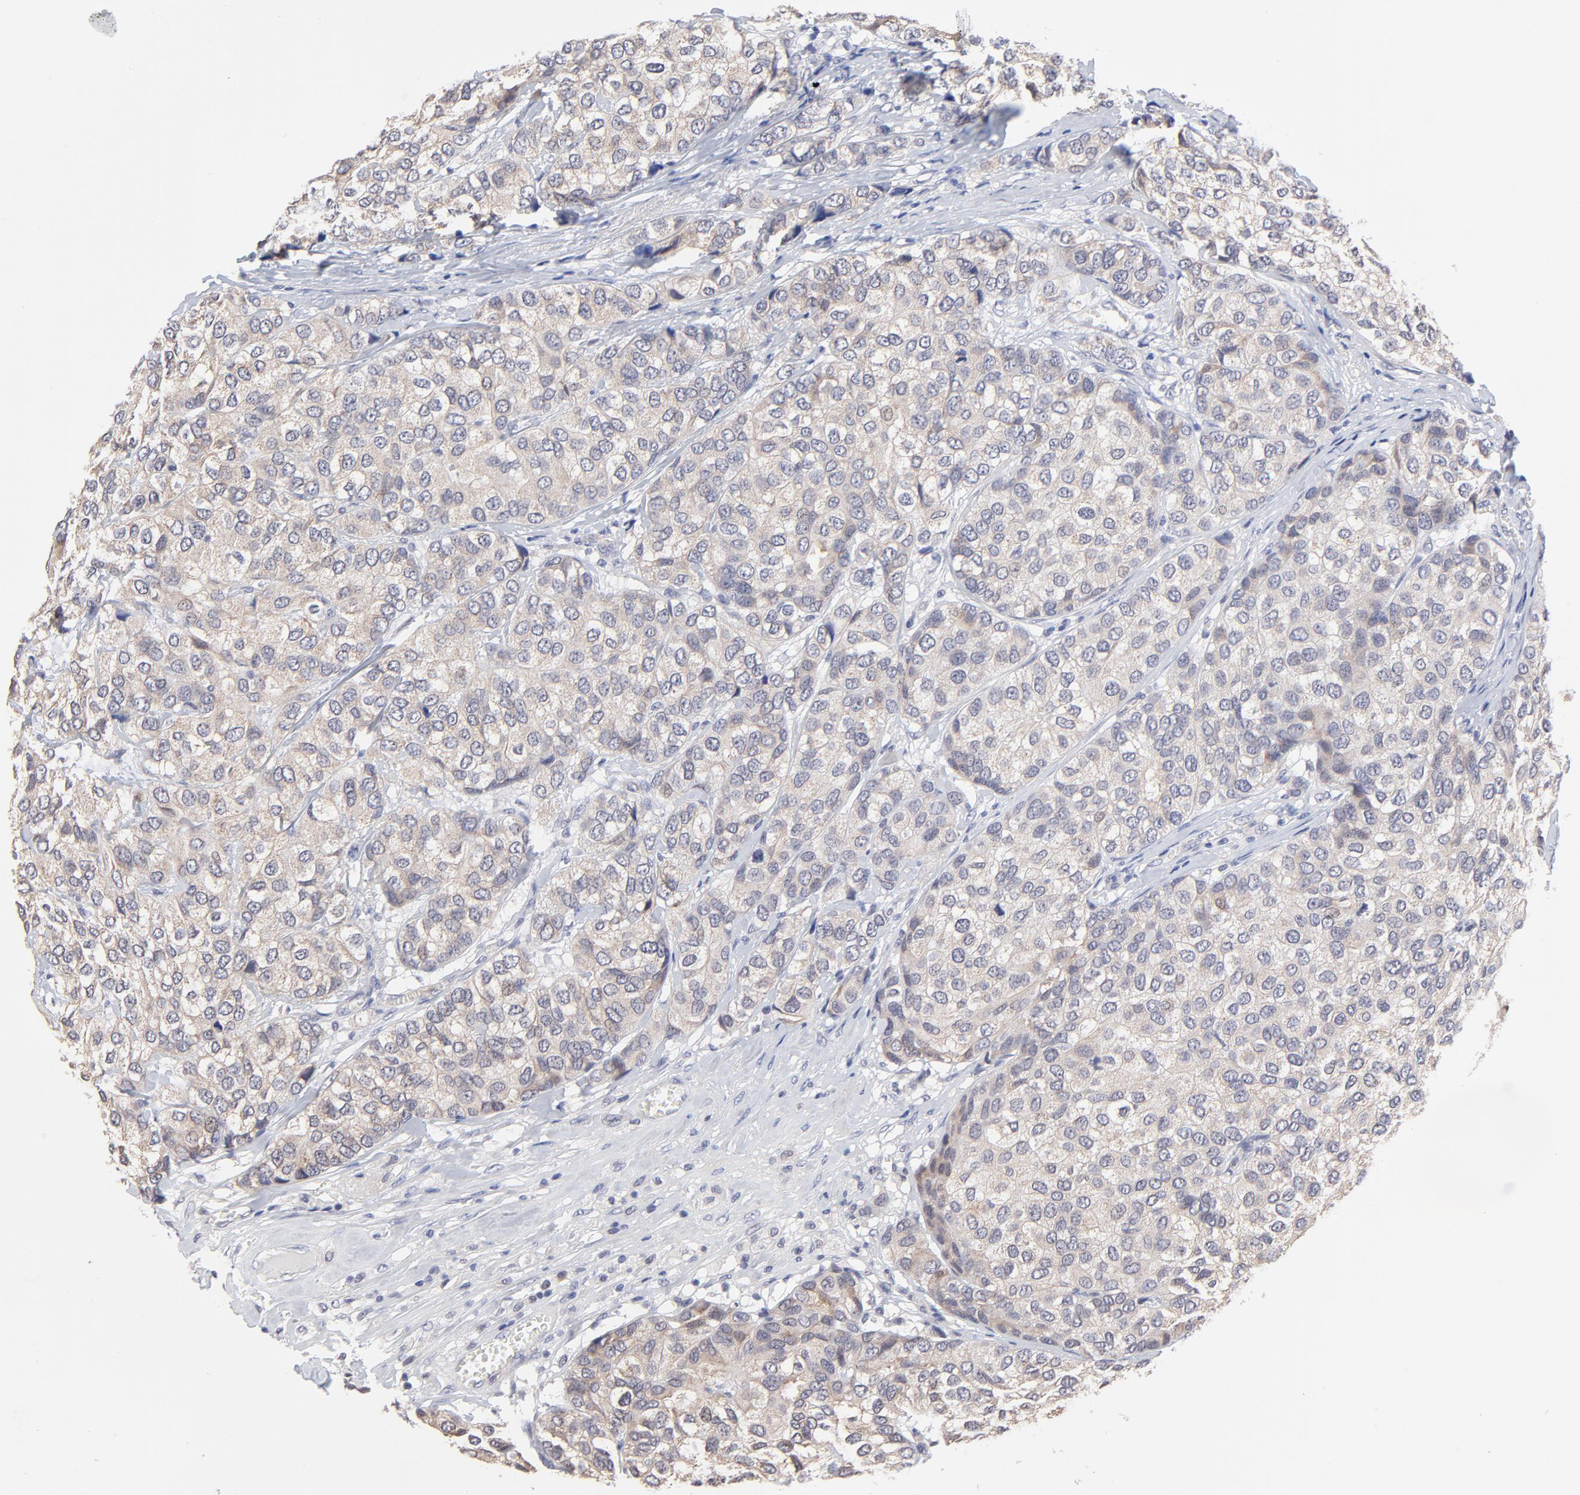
{"staining": {"intensity": "moderate", "quantity": ">75%", "location": "cytoplasmic/membranous"}, "tissue": "breast cancer", "cell_type": "Tumor cells", "image_type": "cancer", "snomed": [{"axis": "morphology", "description": "Duct carcinoma"}, {"axis": "topography", "description": "Breast"}], "caption": "Tumor cells exhibit moderate cytoplasmic/membranous positivity in approximately >75% of cells in breast invasive ductal carcinoma.", "gene": "FBXO8", "patient": {"sex": "female", "age": 68}}